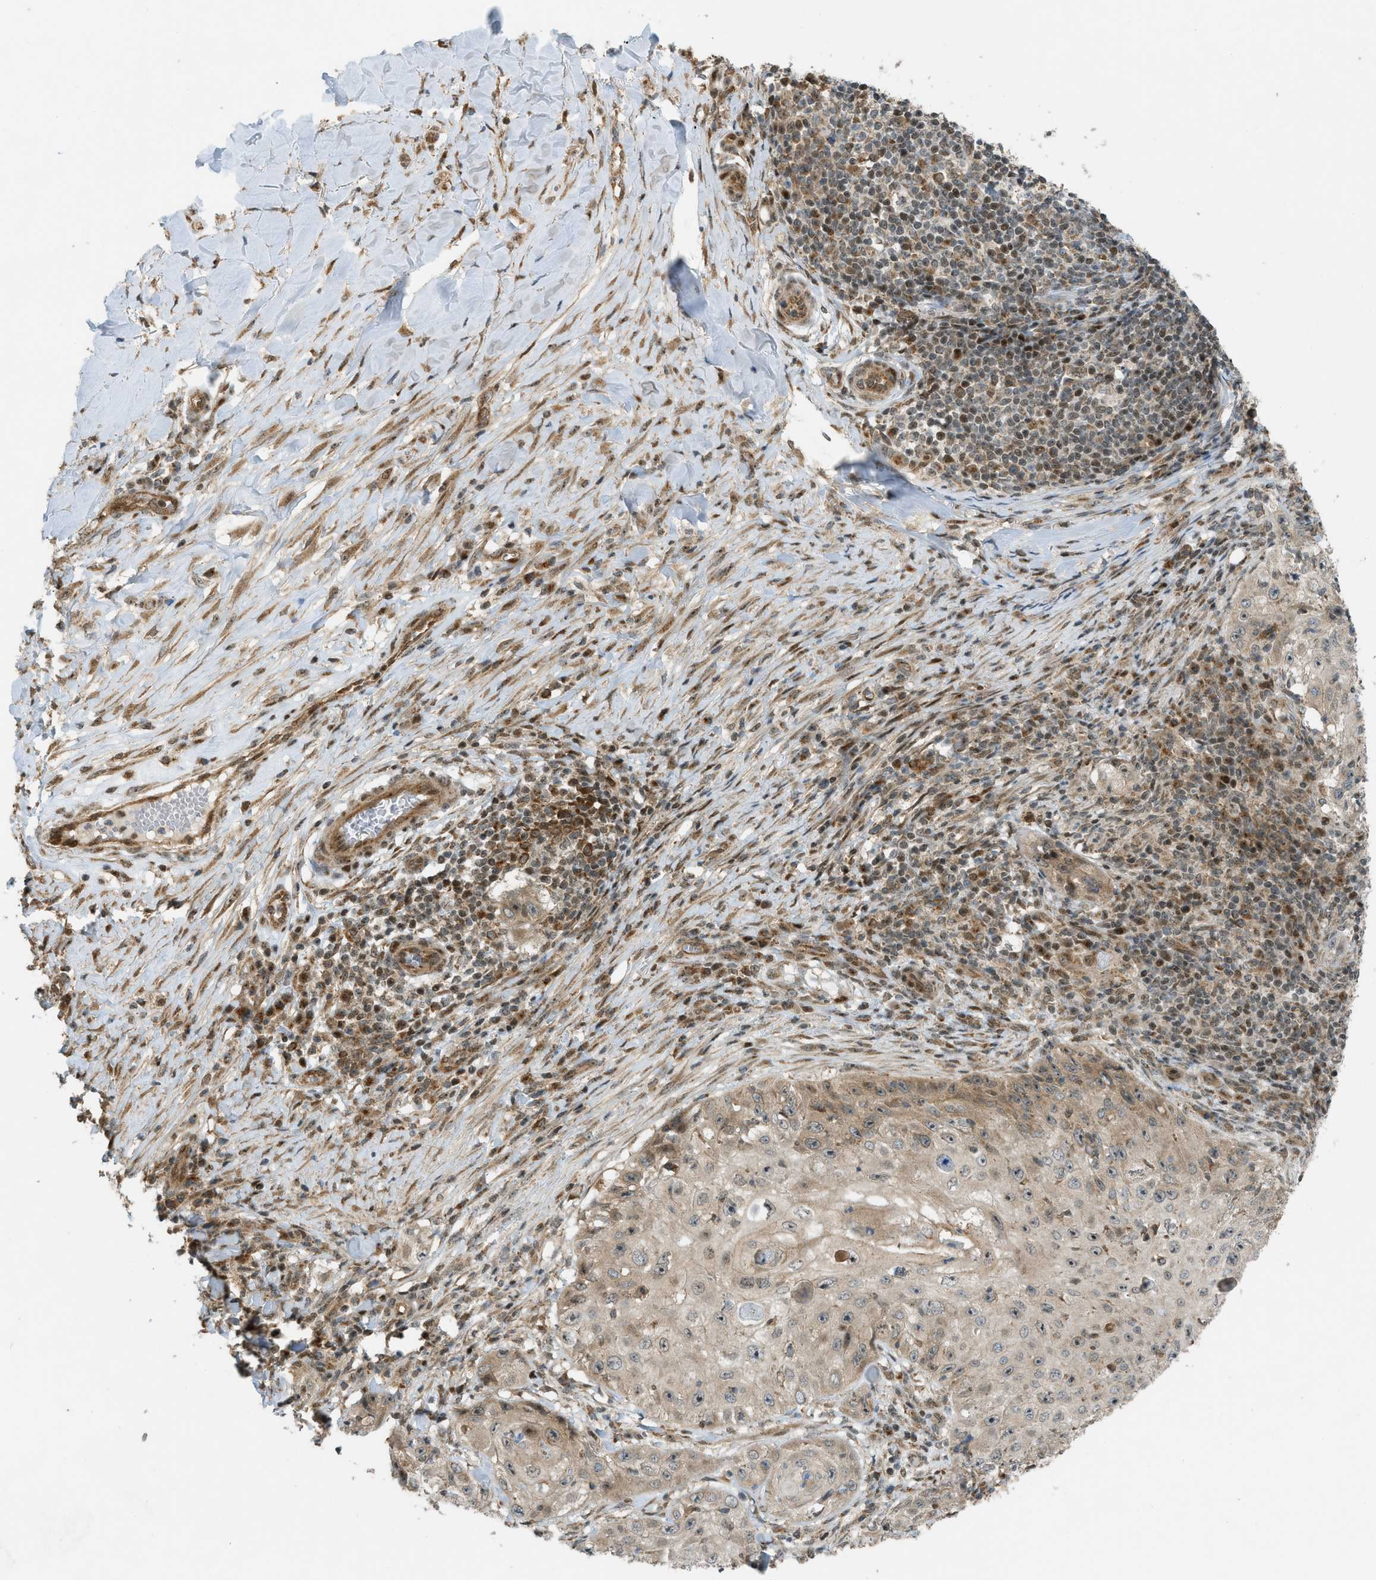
{"staining": {"intensity": "weak", "quantity": "25%-75%", "location": "cytoplasmic/membranous,nuclear"}, "tissue": "skin cancer", "cell_type": "Tumor cells", "image_type": "cancer", "snomed": [{"axis": "morphology", "description": "Squamous cell carcinoma, NOS"}, {"axis": "topography", "description": "Skin"}], "caption": "A histopathology image of squamous cell carcinoma (skin) stained for a protein shows weak cytoplasmic/membranous and nuclear brown staining in tumor cells. The protein of interest is stained brown, and the nuclei are stained in blue (DAB IHC with brightfield microscopy, high magnification).", "gene": "CCDC186", "patient": {"sex": "male", "age": 86}}